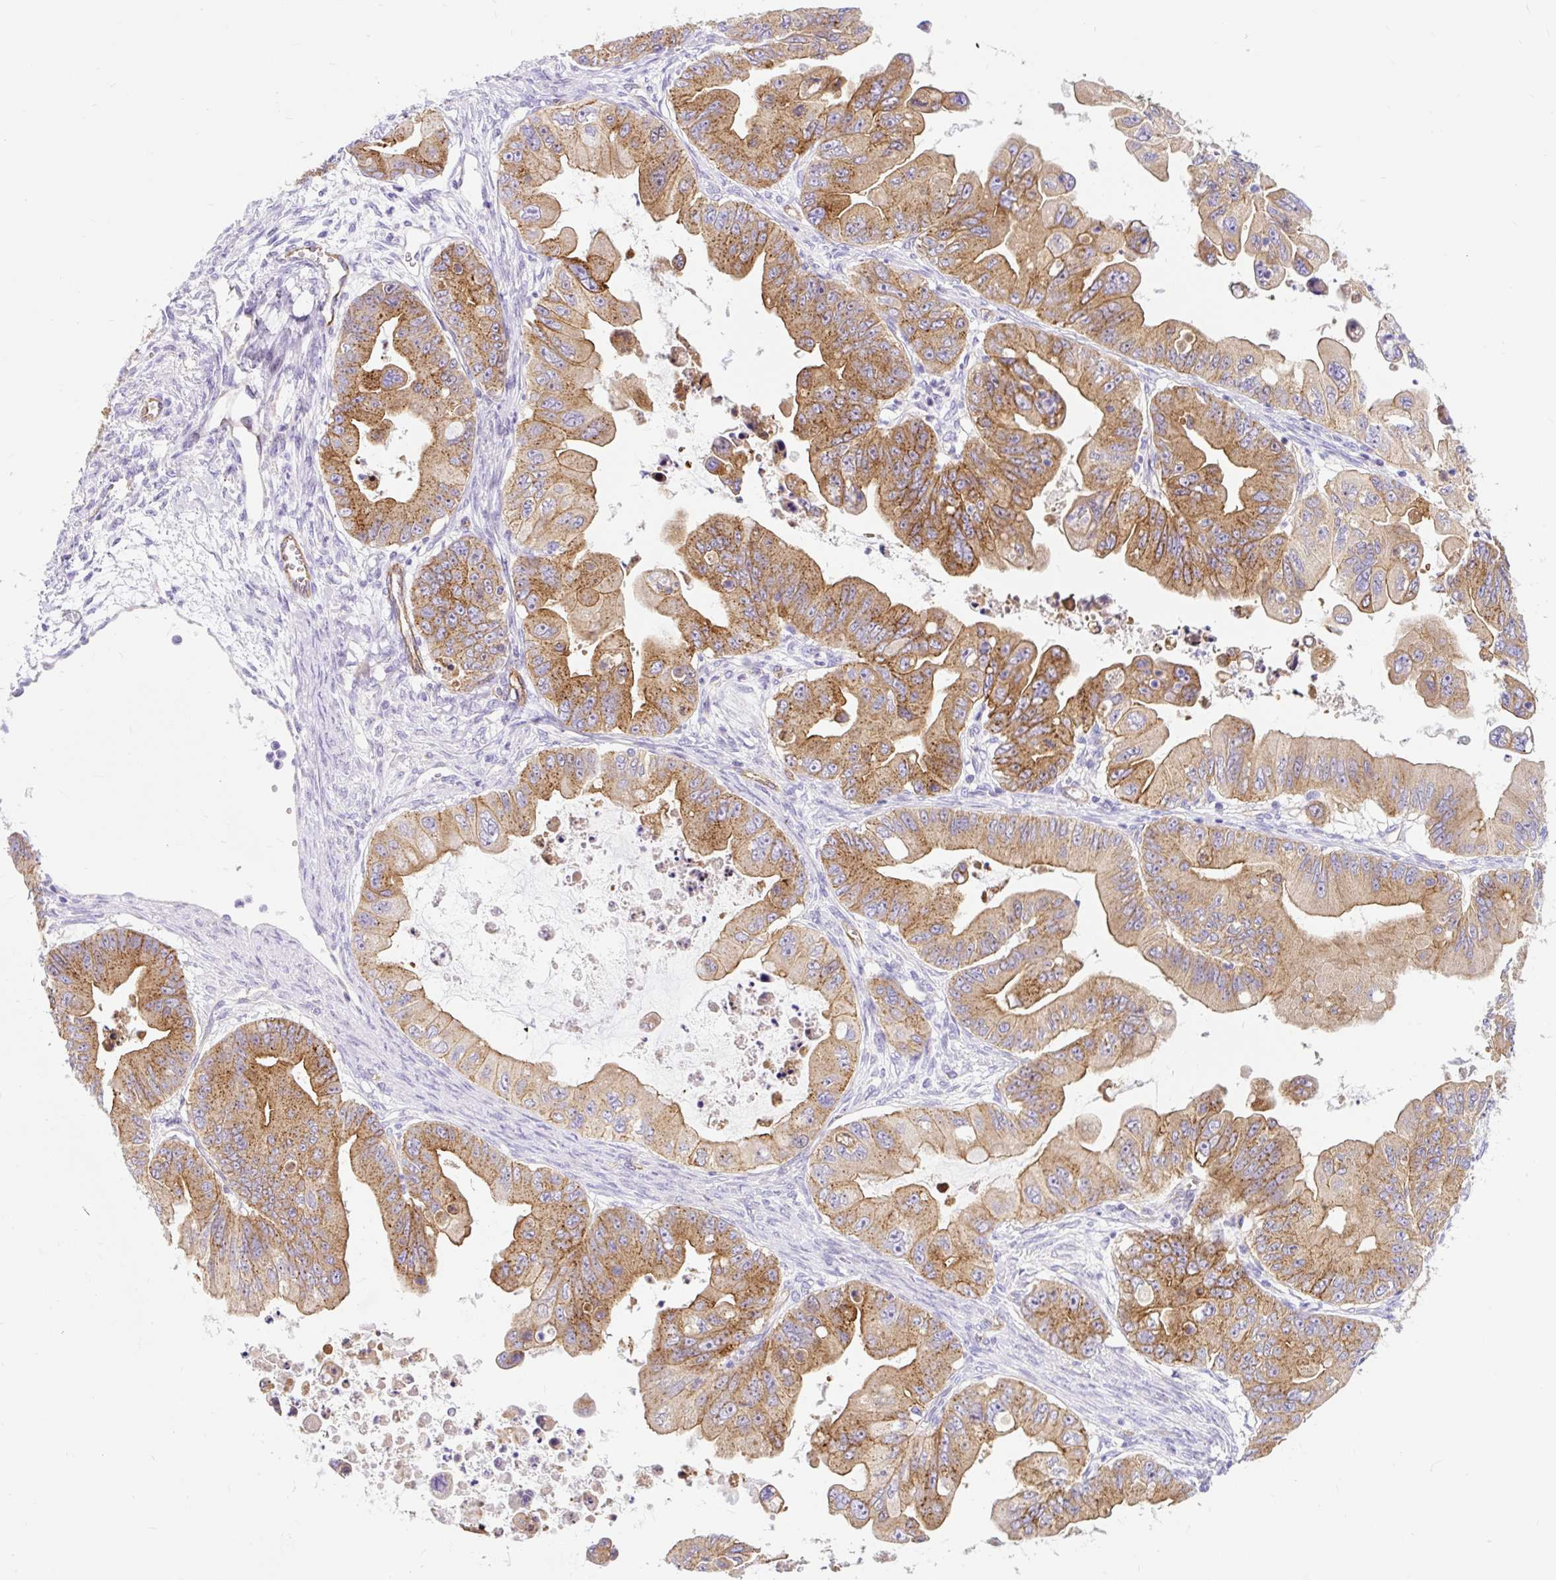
{"staining": {"intensity": "strong", "quantity": ">75%", "location": "cytoplasmic/membranous"}, "tissue": "ovarian cancer", "cell_type": "Tumor cells", "image_type": "cancer", "snomed": [{"axis": "morphology", "description": "Cystadenocarcinoma, mucinous, NOS"}, {"axis": "topography", "description": "Ovary"}], "caption": "DAB (3,3'-diaminobenzidine) immunohistochemical staining of human ovarian mucinous cystadenocarcinoma demonstrates strong cytoplasmic/membranous protein staining in approximately >75% of tumor cells.", "gene": "HIP1R", "patient": {"sex": "female", "age": 71}}